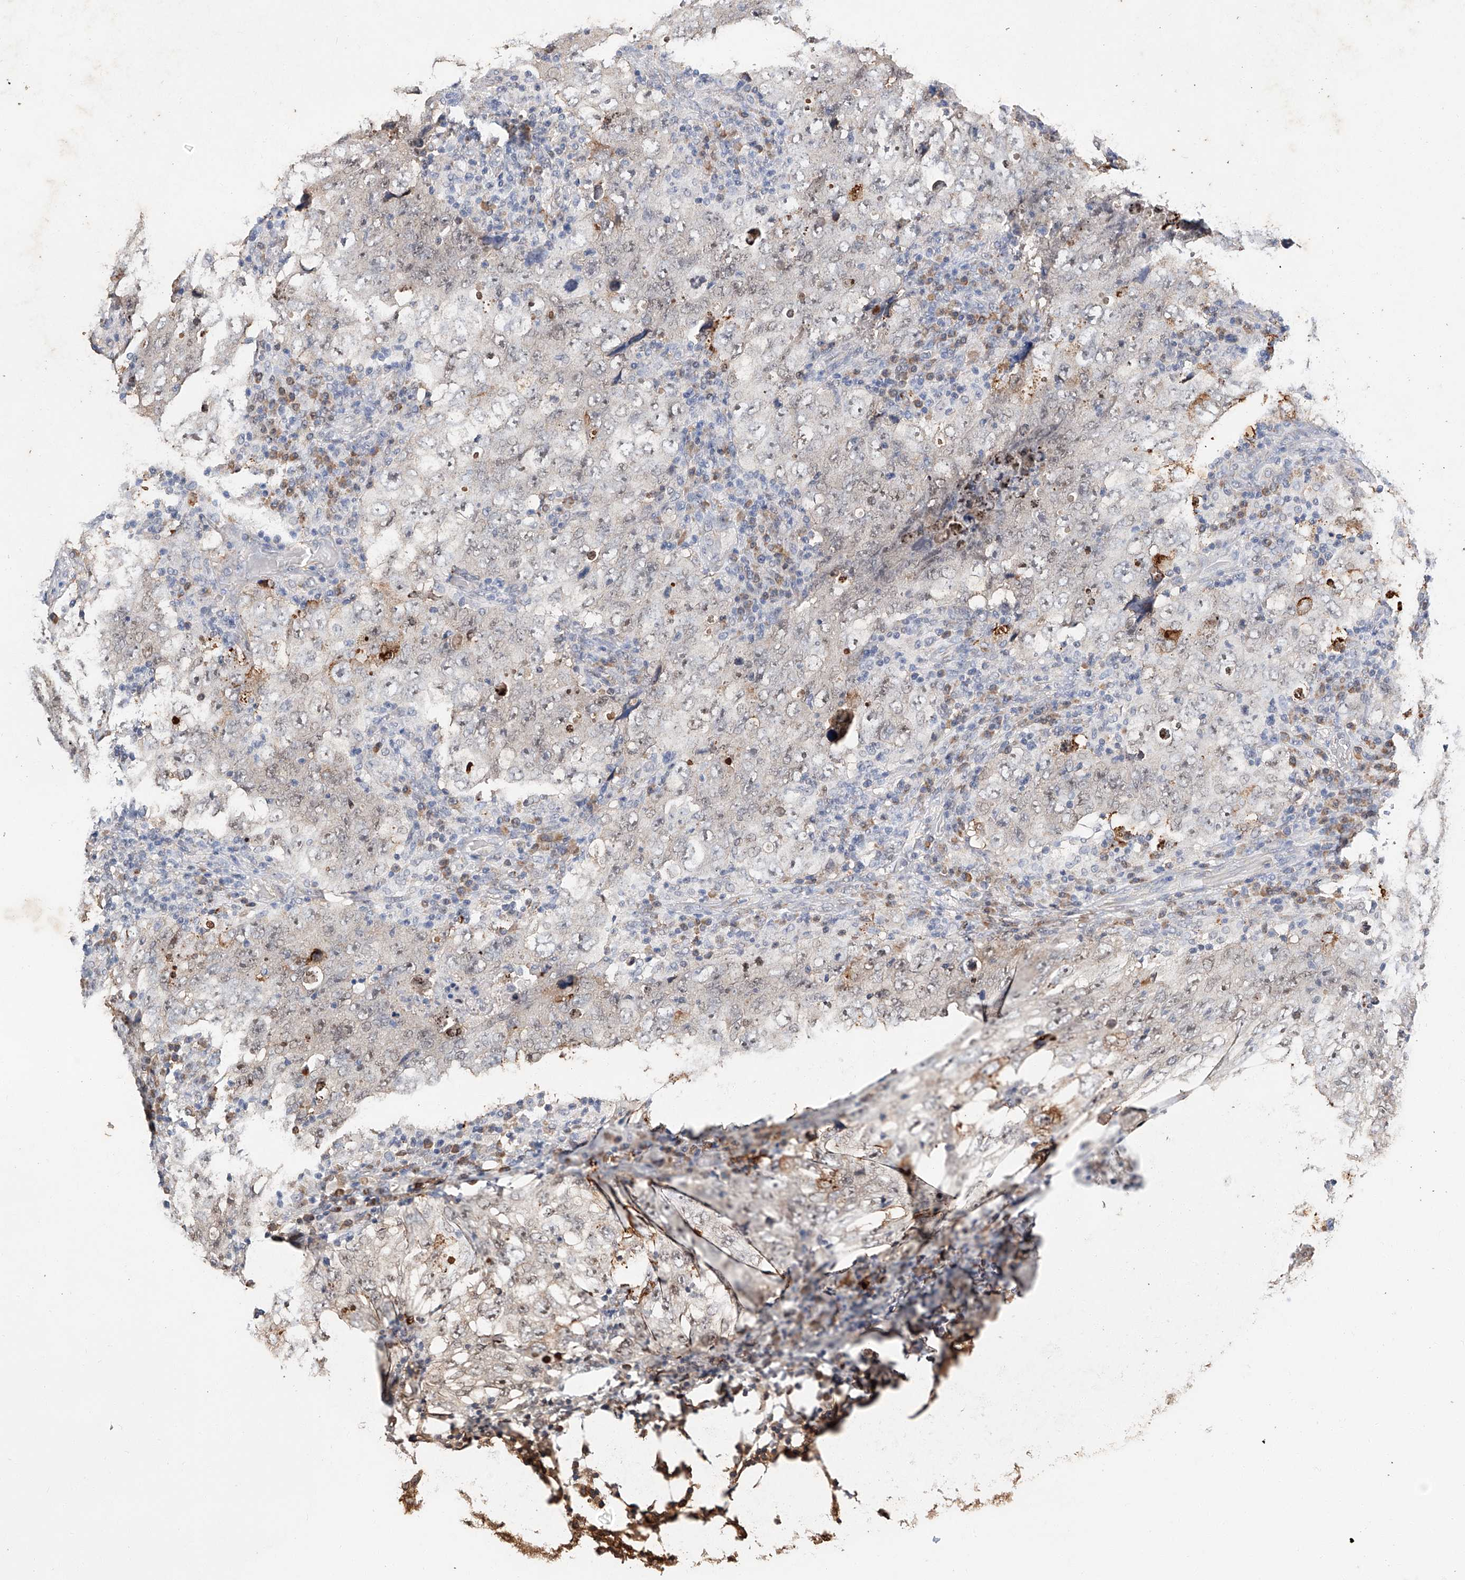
{"staining": {"intensity": "negative", "quantity": "none", "location": "none"}, "tissue": "testis cancer", "cell_type": "Tumor cells", "image_type": "cancer", "snomed": [{"axis": "morphology", "description": "Carcinoma, Embryonal, NOS"}, {"axis": "topography", "description": "Testis"}], "caption": "Tumor cells are negative for protein expression in human testis embryonal carcinoma.", "gene": "CTDP1", "patient": {"sex": "male", "age": 26}}